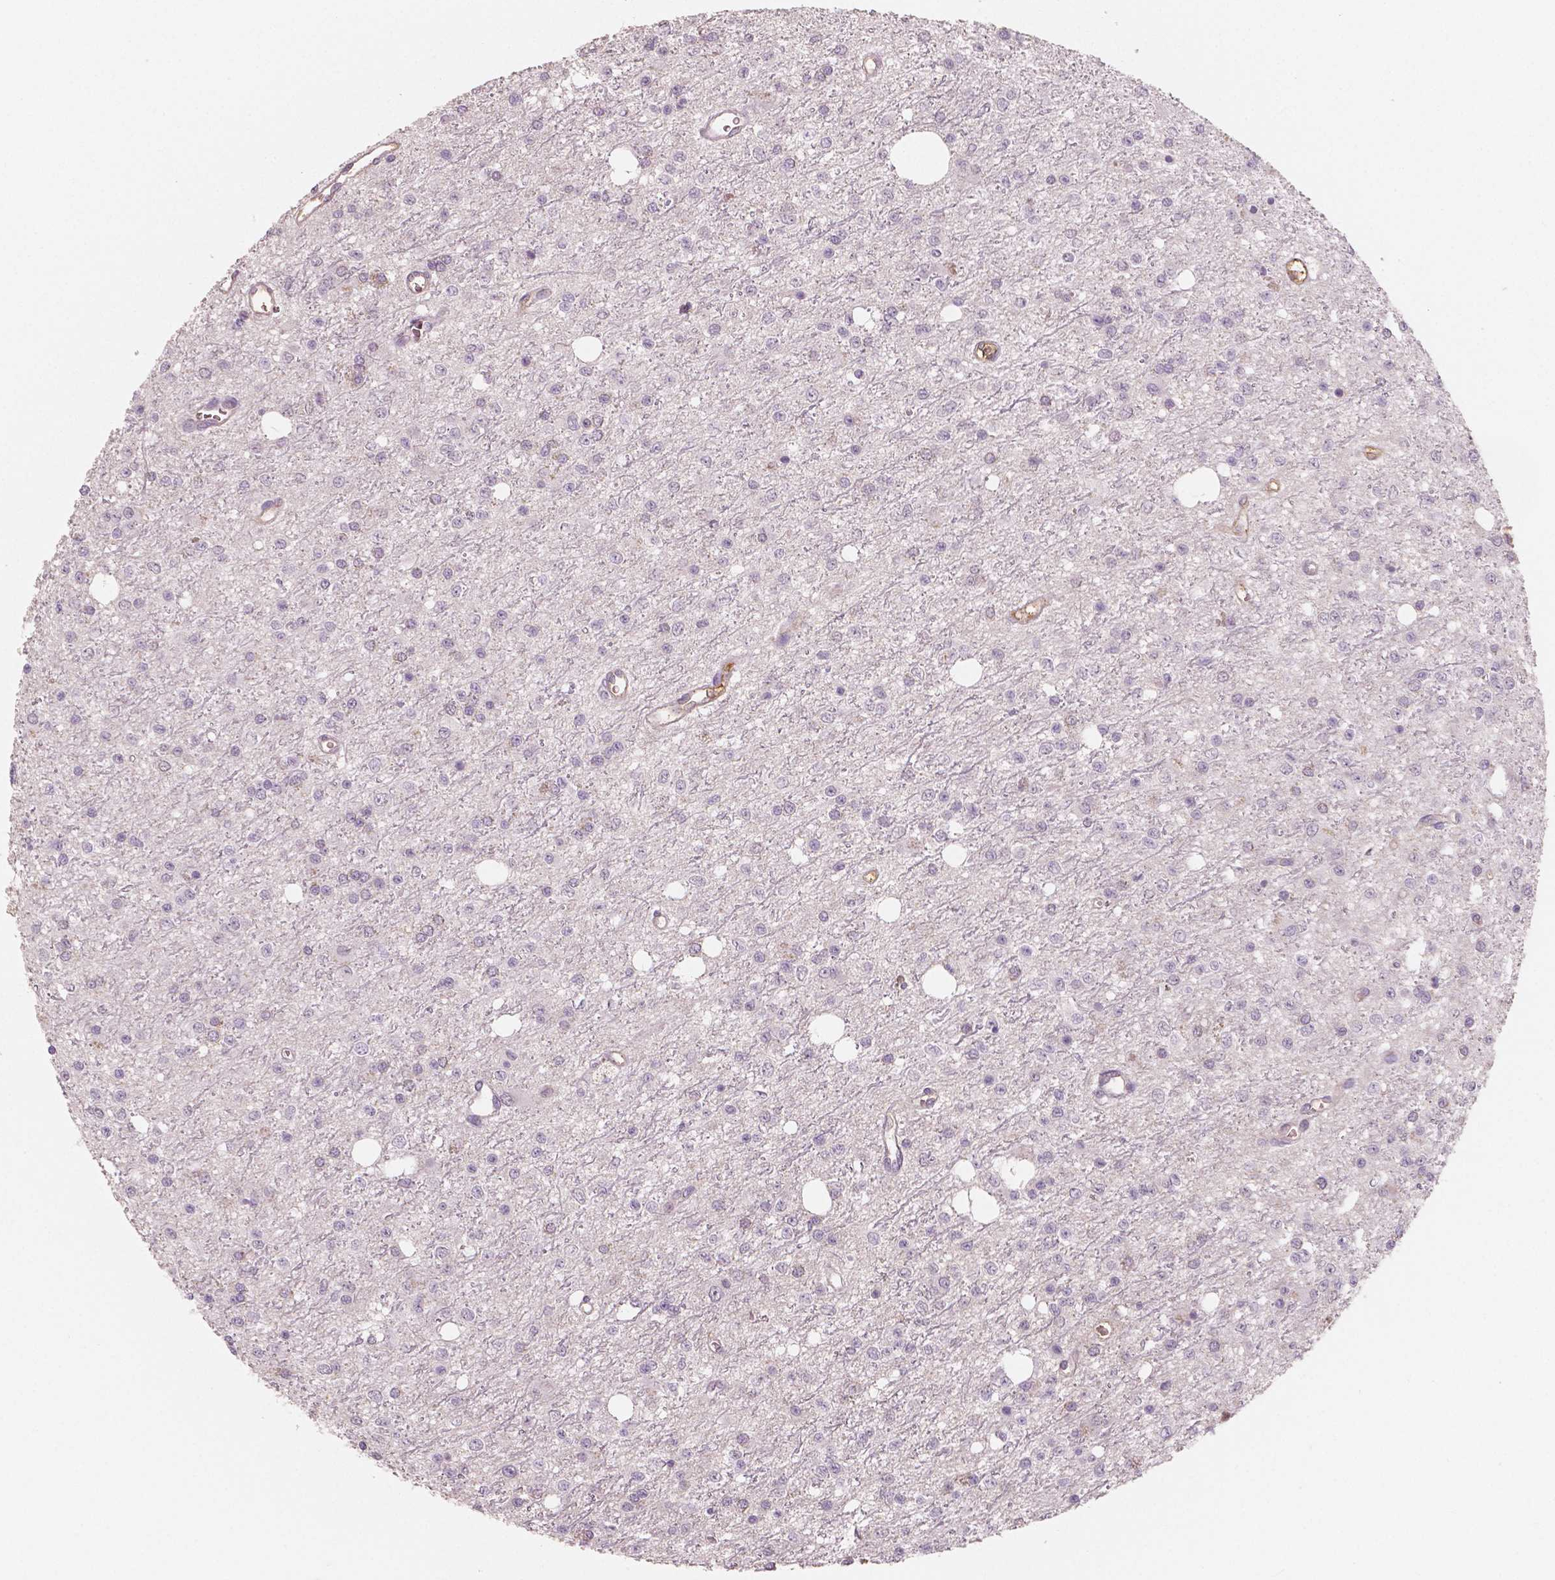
{"staining": {"intensity": "negative", "quantity": "none", "location": "none"}, "tissue": "glioma", "cell_type": "Tumor cells", "image_type": "cancer", "snomed": [{"axis": "morphology", "description": "Glioma, malignant, Low grade"}, {"axis": "topography", "description": "Brain"}], "caption": "Immunohistochemistry (IHC) micrograph of neoplastic tissue: malignant glioma (low-grade) stained with DAB (3,3'-diaminobenzidine) demonstrates no significant protein expression in tumor cells.", "gene": "APOA4", "patient": {"sex": "female", "age": 45}}